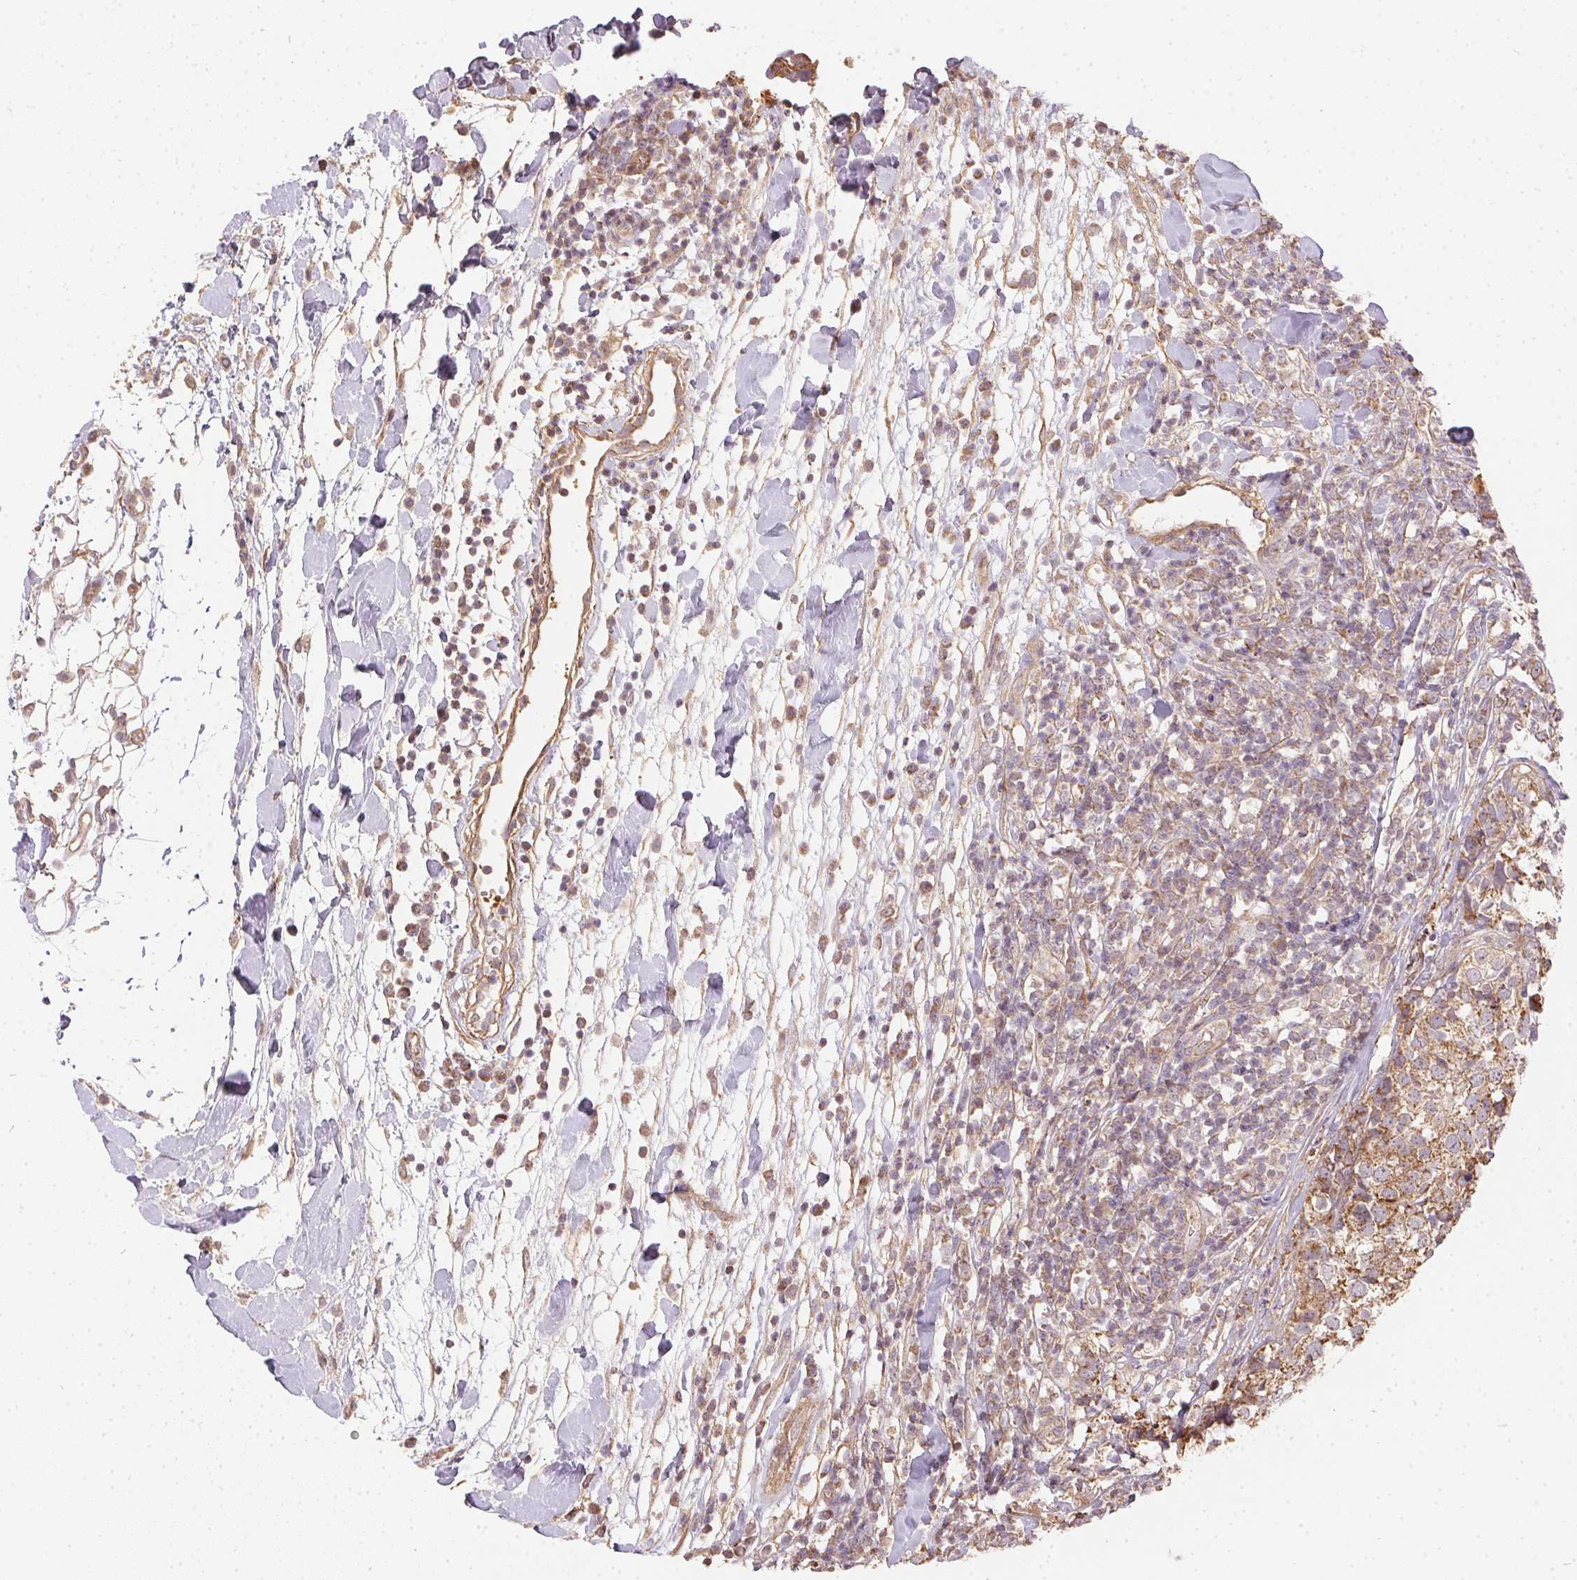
{"staining": {"intensity": "moderate", "quantity": ">75%", "location": "cytoplasmic/membranous"}, "tissue": "breast cancer", "cell_type": "Tumor cells", "image_type": "cancer", "snomed": [{"axis": "morphology", "description": "Duct carcinoma"}, {"axis": "topography", "description": "Breast"}], "caption": "This image demonstrates immunohistochemistry staining of breast intraductal carcinoma, with medium moderate cytoplasmic/membranous expression in approximately >75% of tumor cells.", "gene": "REV3L", "patient": {"sex": "female", "age": 30}}